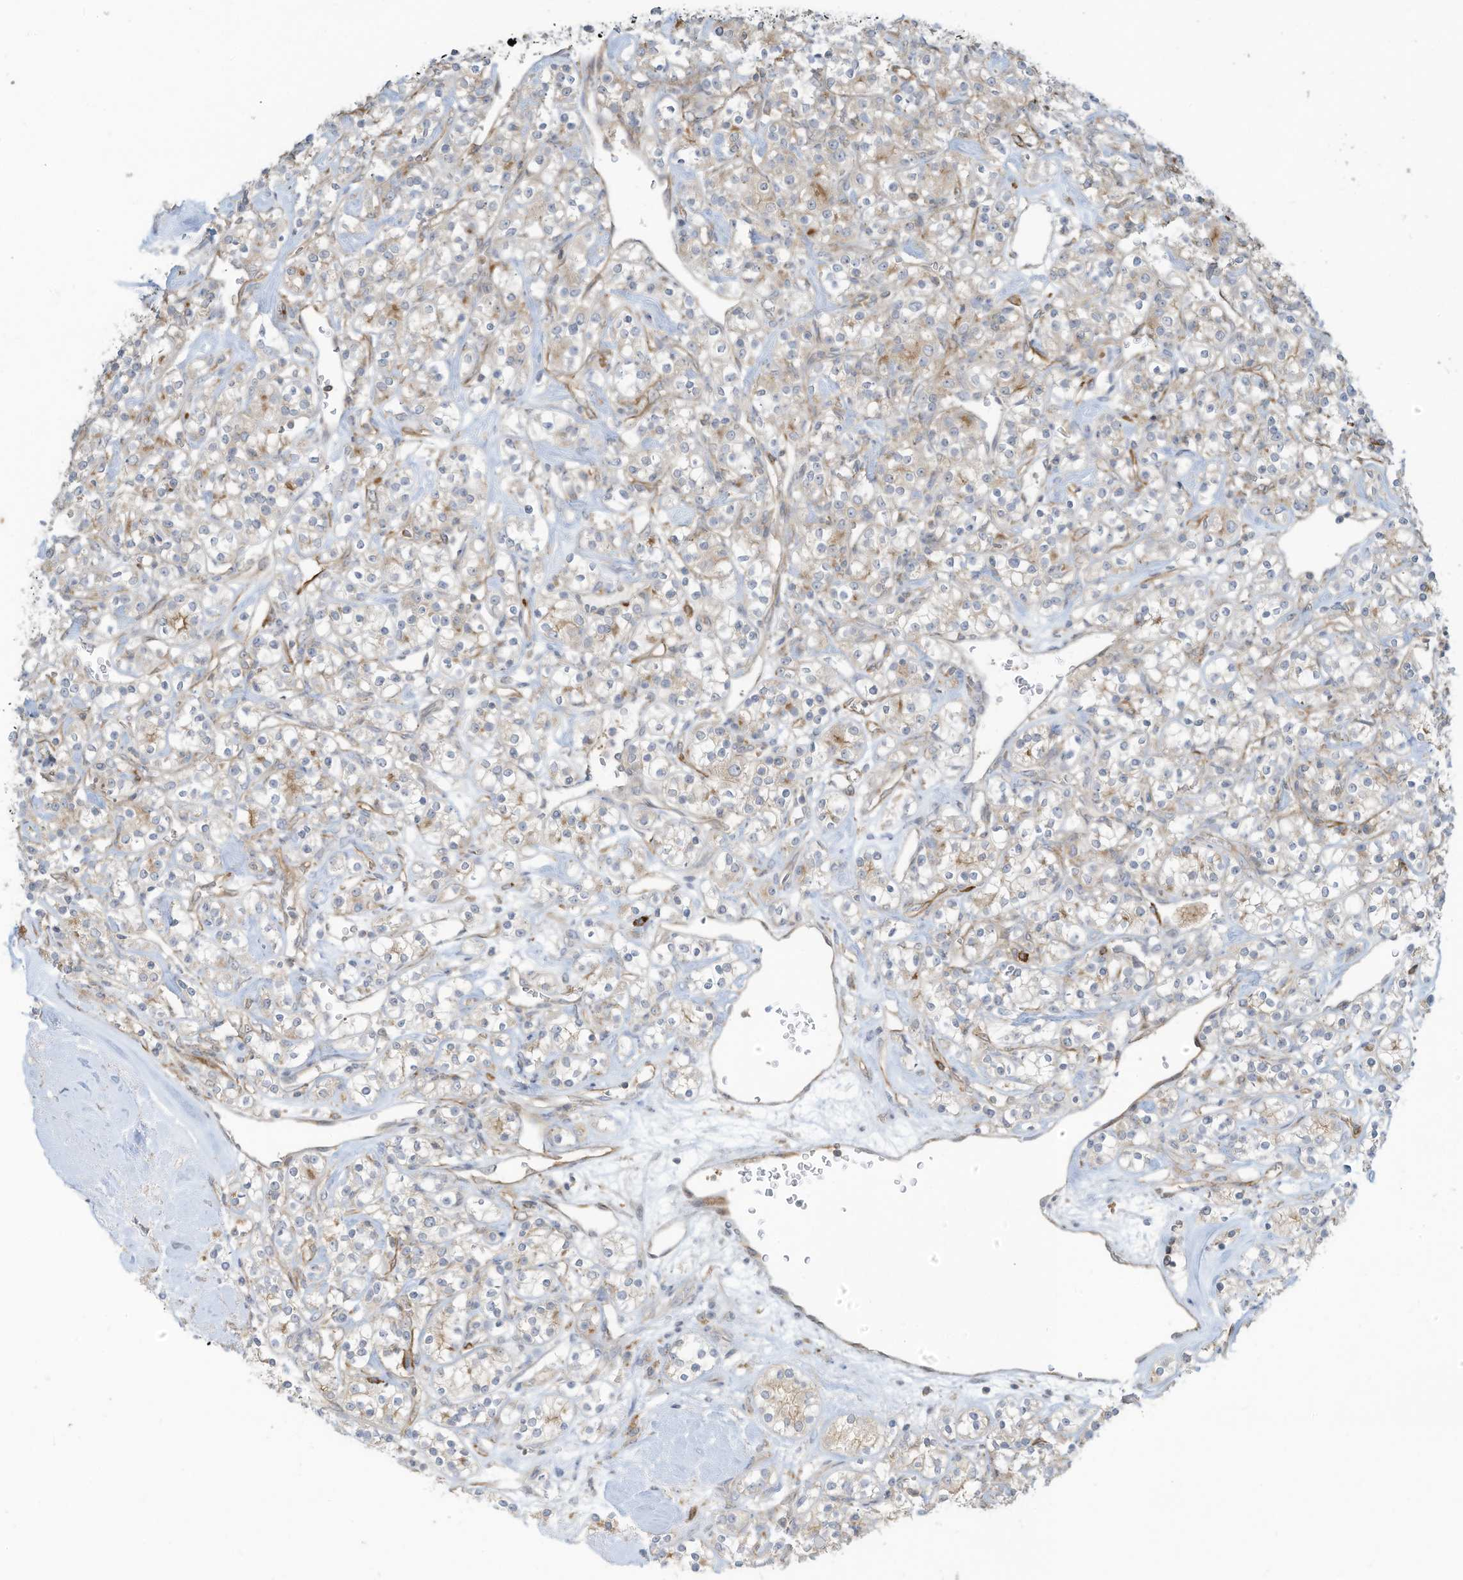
{"staining": {"intensity": "weak", "quantity": "<25%", "location": "cytoplasmic/membranous"}, "tissue": "renal cancer", "cell_type": "Tumor cells", "image_type": "cancer", "snomed": [{"axis": "morphology", "description": "Adenocarcinoma, NOS"}, {"axis": "topography", "description": "Kidney"}], "caption": "A photomicrograph of human adenocarcinoma (renal) is negative for staining in tumor cells.", "gene": "DZIP3", "patient": {"sex": "male", "age": 77}}